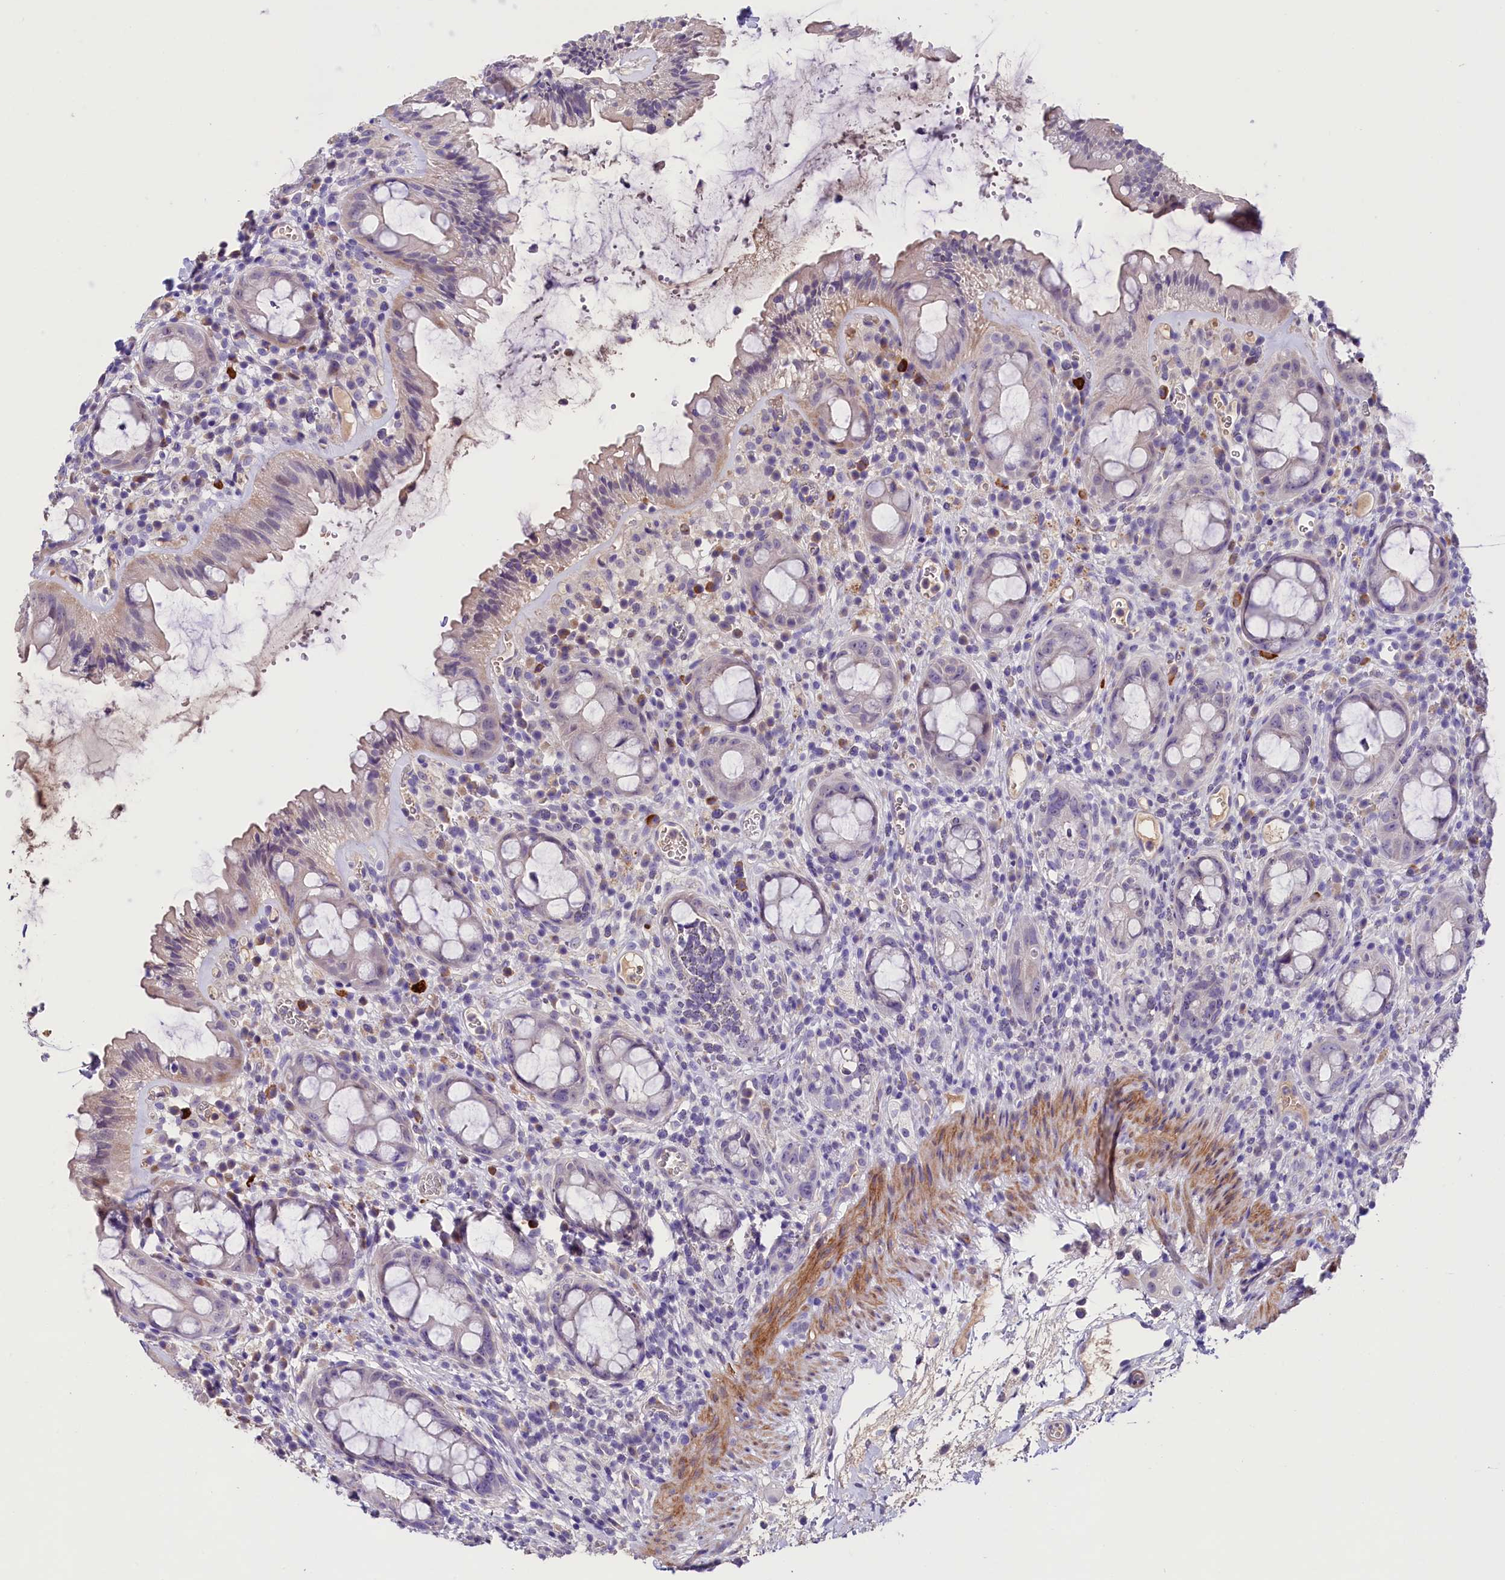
{"staining": {"intensity": "weak", "quantity": "<25%", "location": "cytoplasmic/membranous"}, "tissue": "rectum", "cell_type": "Glandular cells", "image_type": "normal", "snomed": [{"axis": "morphology", "description": "Normal tissue, NOS"}, {"axis": "topography", "description": "Rectum"}], "caption": "Immunohistochemistry (IHC) image of benign rectum: rectum stained with DAB displays no significant protein positivity in glandular cells. (Brightfield microscopy of DAB (3,3'-diaminobenzidine) IHC at high magnification).", "gene": "MEX3B", "patient": {"sex": "female", "age": 57}}